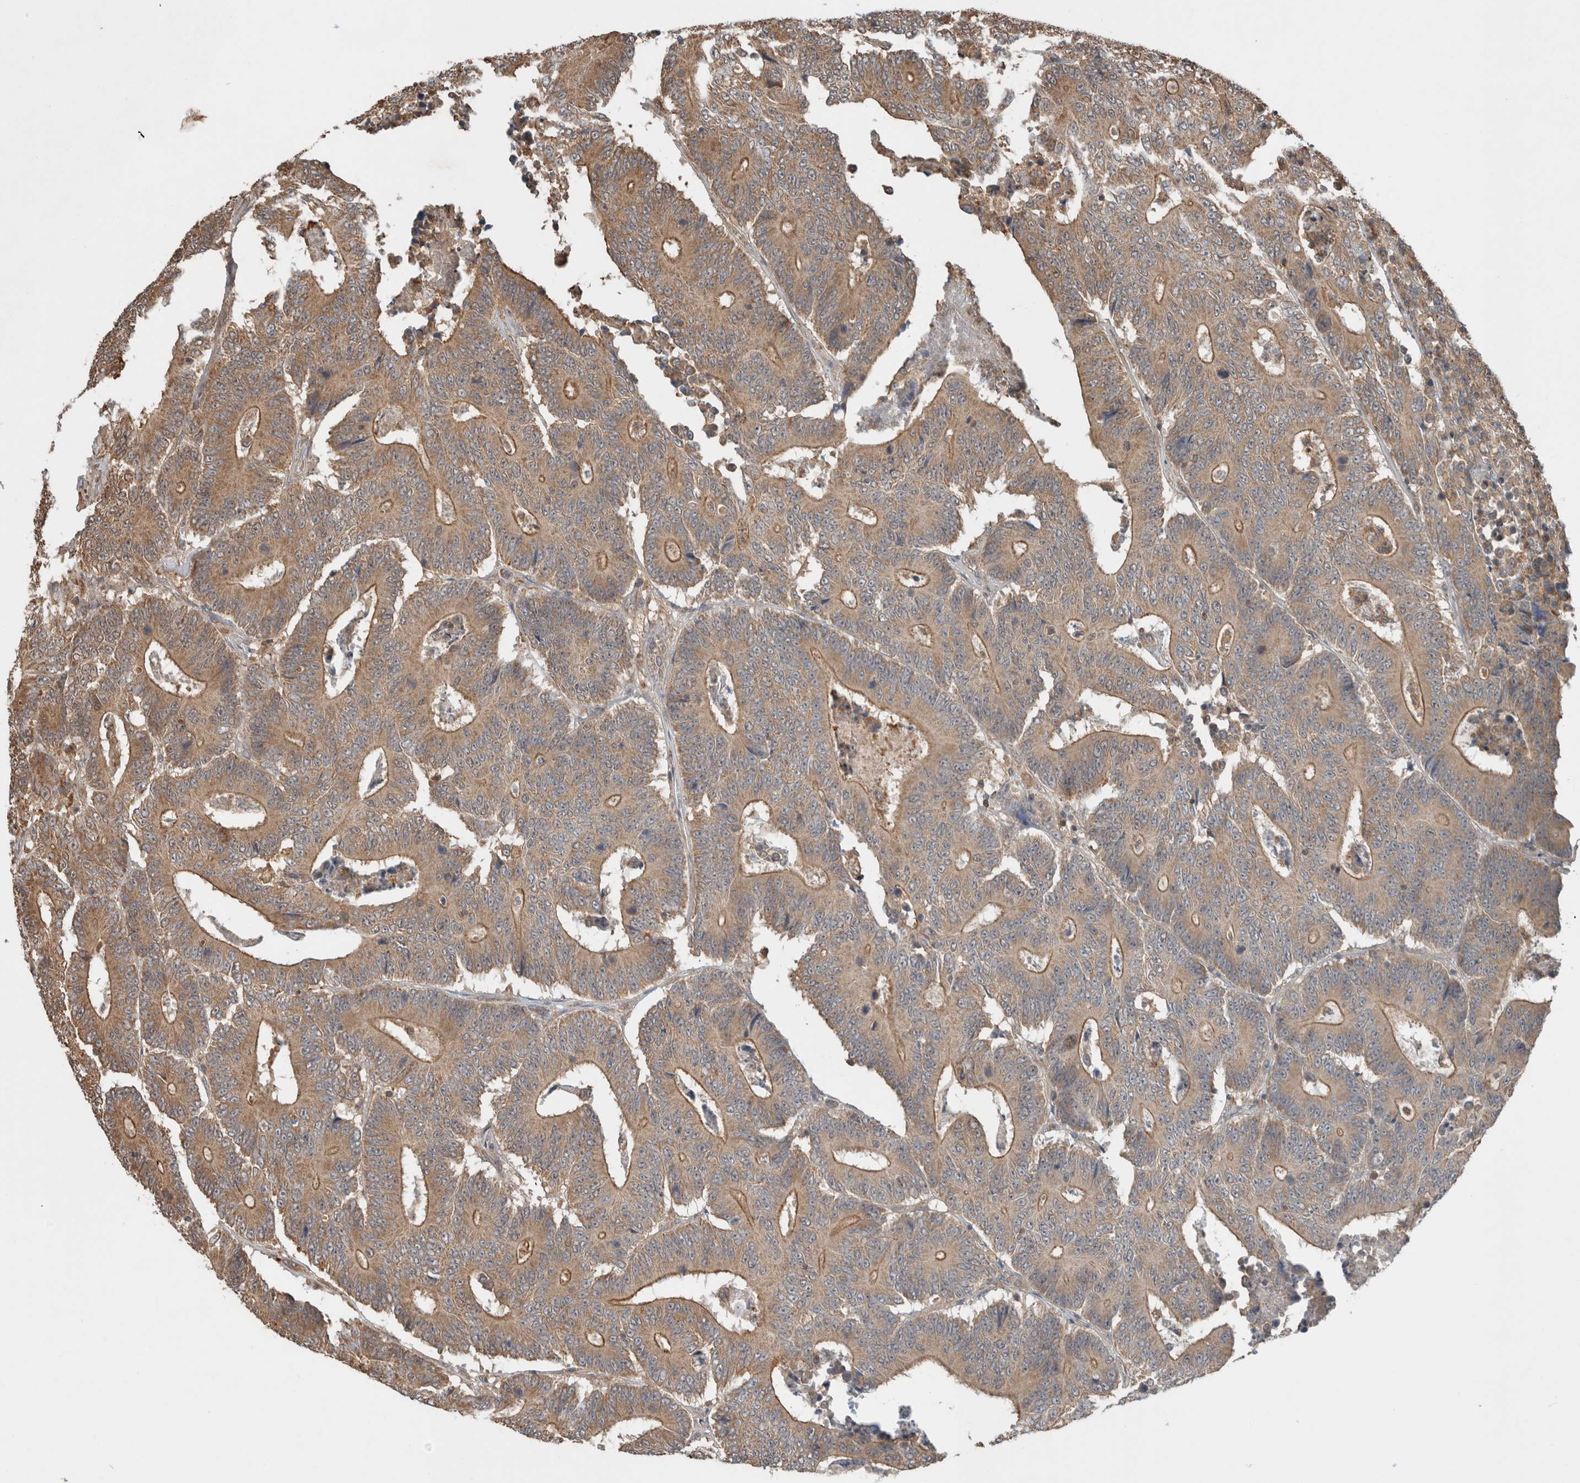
{"staining": {"intensity": "moderate", "quantity": ">75%", "location": "cytoplasmic/membranous"}, "tissue": "colorectal cancer", "cell_type": "Tumor cells", "image_type": "cancer", "snomed": [{"axis": "morphology", "description": "Adenocarcinoma, NOS"}, {"axis": "topography", "description": "Colon"}], "caption": "A medium amount of moderate cytoplasmic/membranous staining is seen in about >75% of tumor cells in colorectal adenocarcinoma tissue. The protein of interest is shown in brown color, while the nuclei are stained blue.", "gene": "KLK14", "patient": {"sex": "male", "age": 83}}